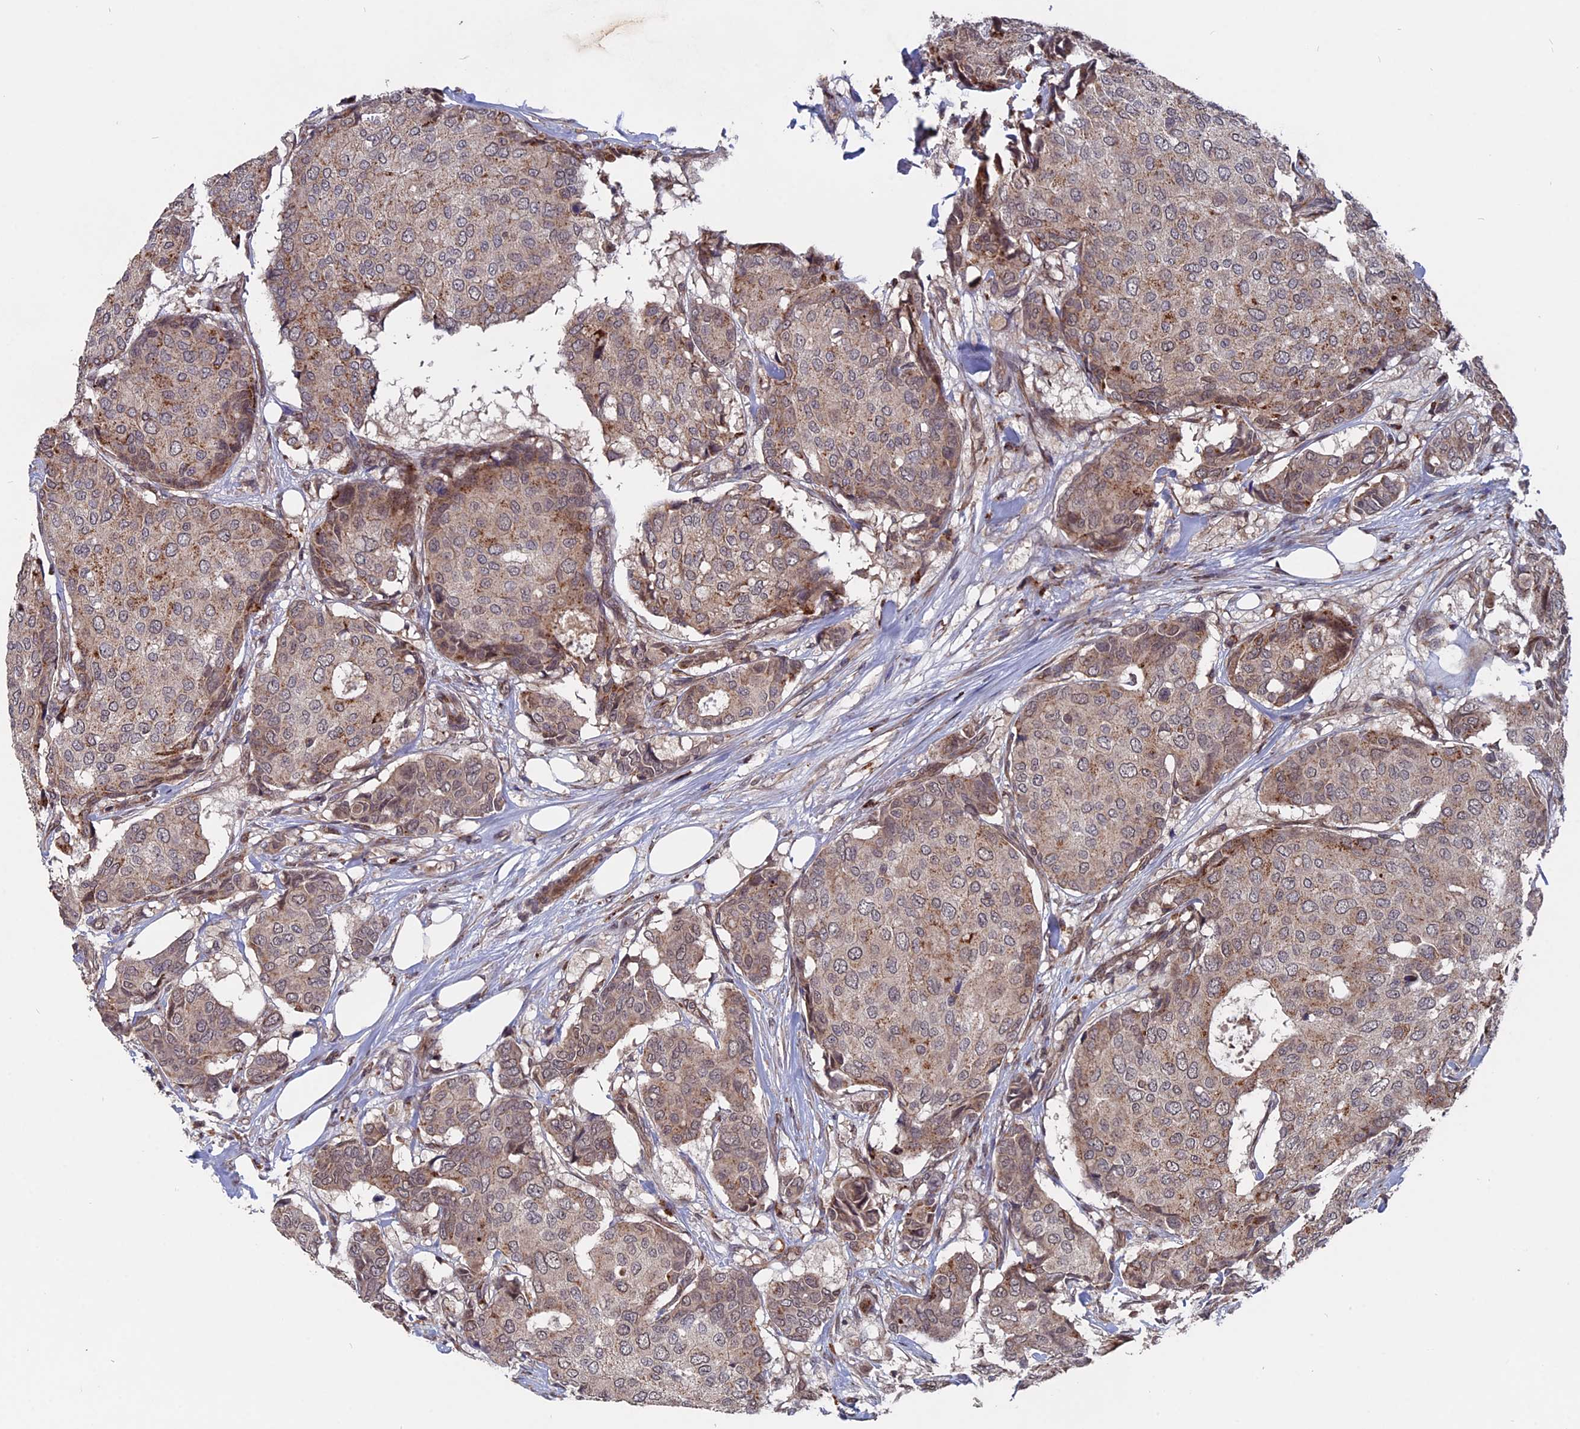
{"staining": {"intensity": "weak", "quantity": "25%-75%", "location": "cytoplasmic/membranous"}, "tissue": "breast cancer", "cell_type": "Tumor cells", "image_type": "cancer", "snomed": [{"axis": "morphology", "description": "Duct carcinoma"}, {"axis": "topography", "description": "Breast"}], "caption": "Immunohistochemistry image of neoplastic tissue: breast cancer (intraductal carcinoma) stained using immunohistochemistry displays low levels of weak protein expression localized specifically in the cytoplasmic/membranous of tumor cells, appearing as a cytoplasmic/membranous brown color.", "gene": "NOSIP", "patient": {"sex": "female", "age": 75}}